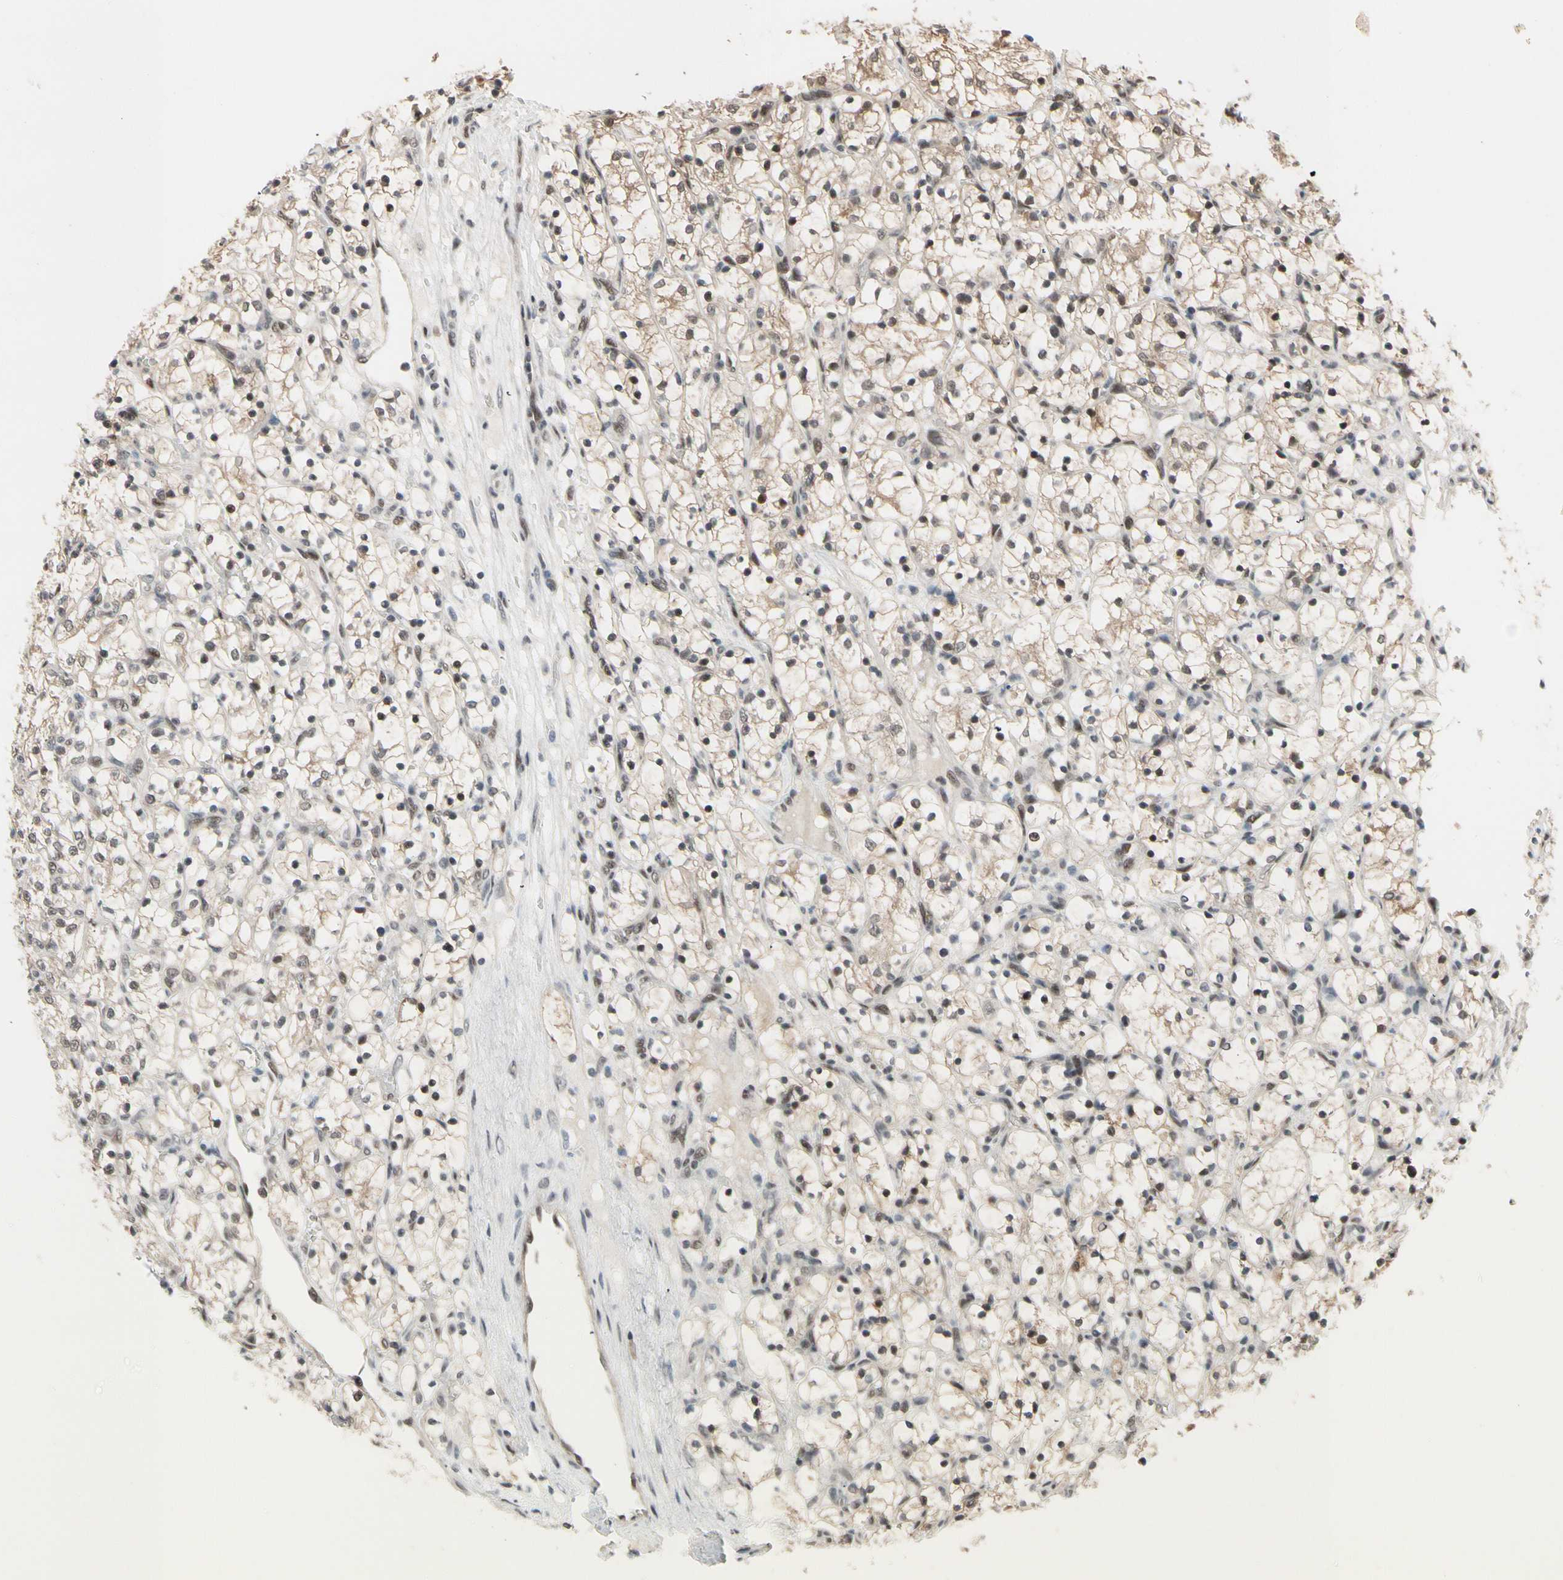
{"staining": {"intensity": "weak", "quantity": "25%-75%", "location": "cytoplasmic/membranous,nuclear"}, "tissue": "renal cancer", "cell_type": "Tumor cells", "image_type": "cancer", "snomed": [{"axis": "morphology", "description": "Adenocarcinoma, NOS"}, {"axis": "topography", "description": "Kidney"}], "caption": "Immunohistochemical staining of human renal adenocarcinoma exhibits low levels of weak cytoplasmic/membranous and nuclear protein expression in approximately 25%-75% of tumor cells. The staining is performed using DAB (3,3'-diaminobenzidine) brown chromogen to label protein expression. The nuclei are counter-stained blue using hematoxylin.", "gene": "TAF4", "patient": {"sex": "female", "age": 69}}